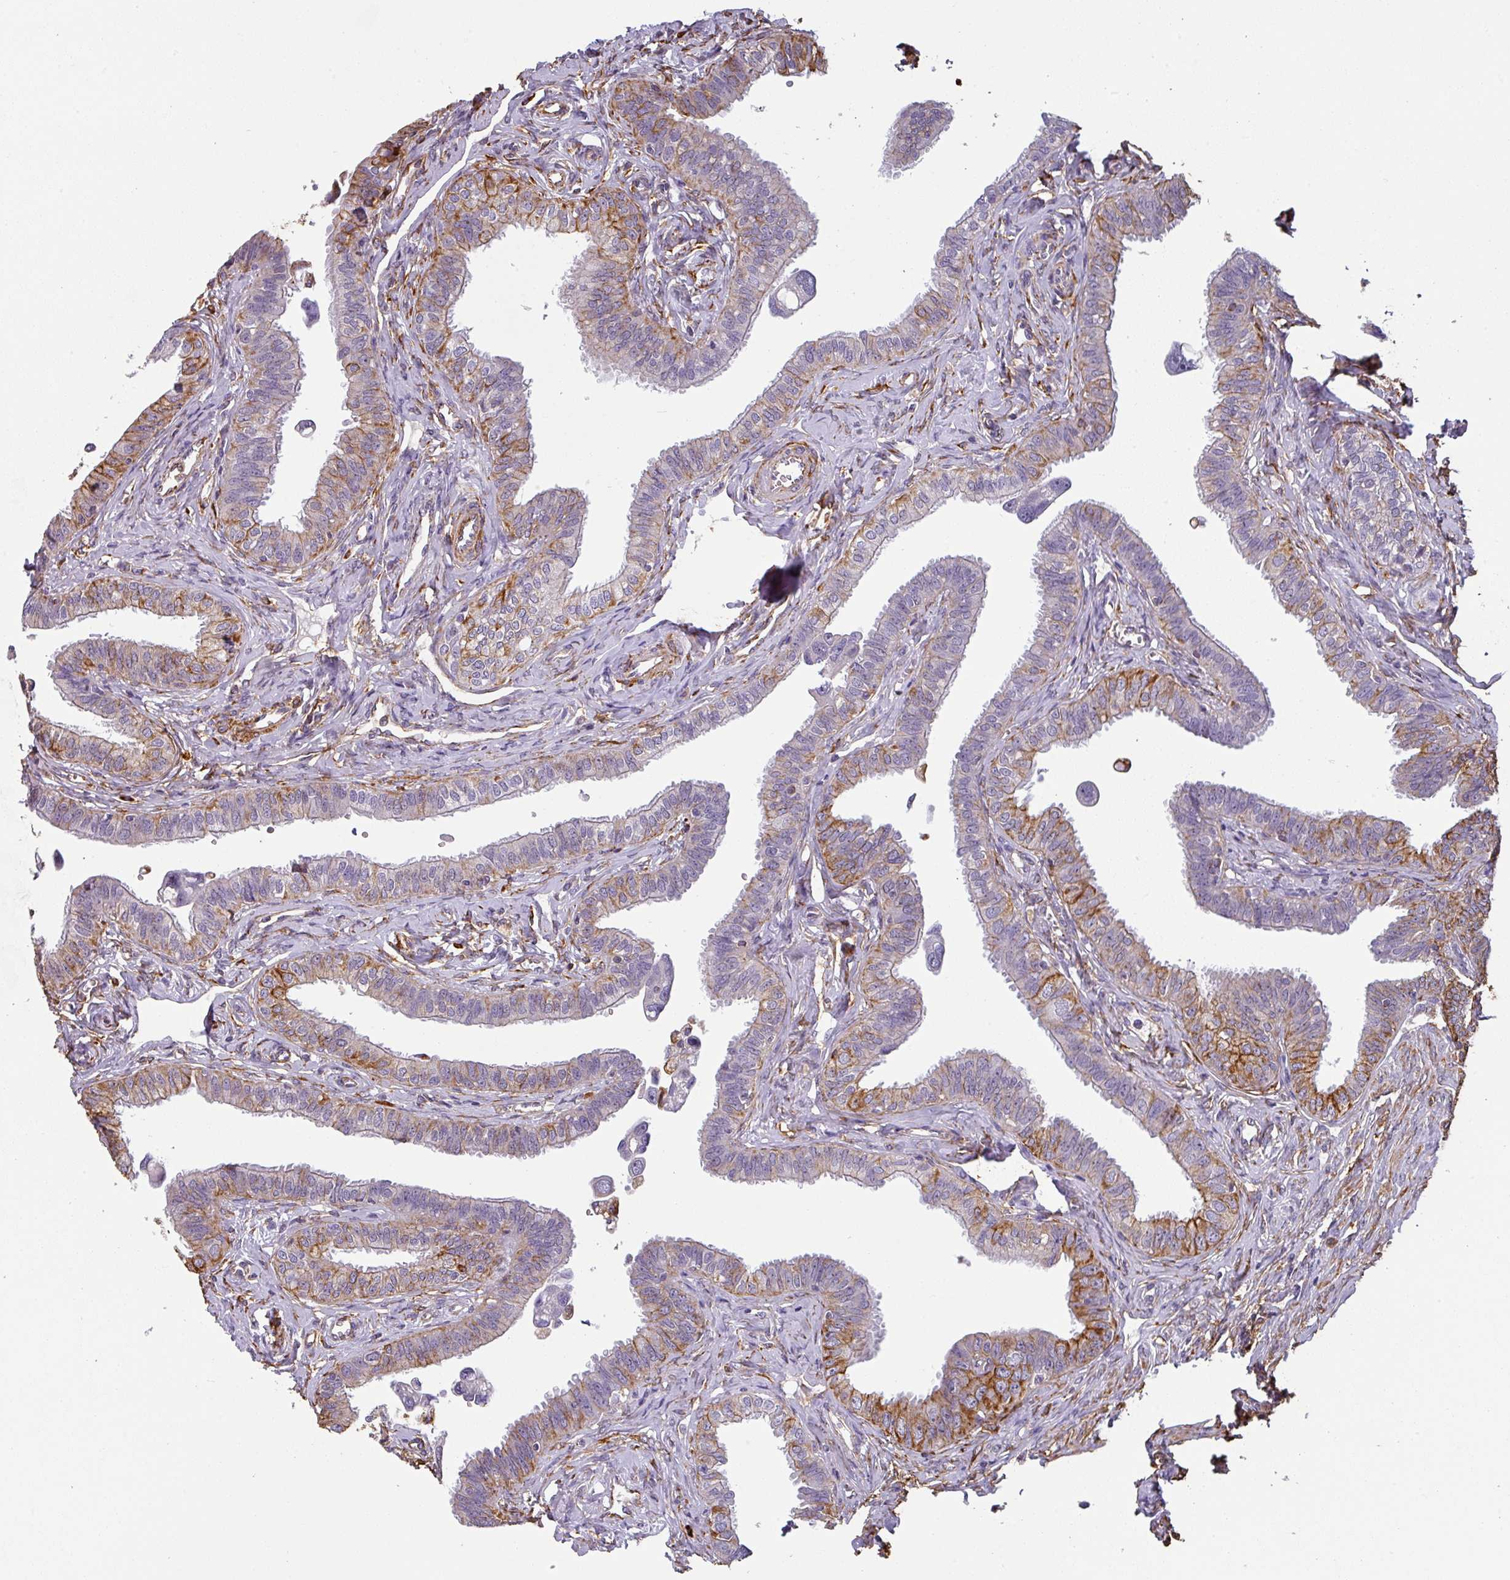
{"staining": {"intensity": "moderate", "quantity": "25%-75%", "location": "cytoplasmic/membranous"}, "tissue": "fallopian tube", "cell_type": "Glandular cells", "image_type": "normal", "snomed": [{"axis": "morphology", "description": "Normal tissue, NOS"}, {"axis": "morphology", "description": "Carcinoma, NOS"}, {"axis": "topography", "description": "Fallopian tube"}, {"axis": "topography", "description": "Ovary"}], "caption": "Fallopian tube stained with DAB IHC exhibits medium levels of moderate cytoplasmic/membranous expression in approximately 25%-75% of glandular cells.", "gene": "ZNF280C", "patient": {"sex": "female", "age": 59}}